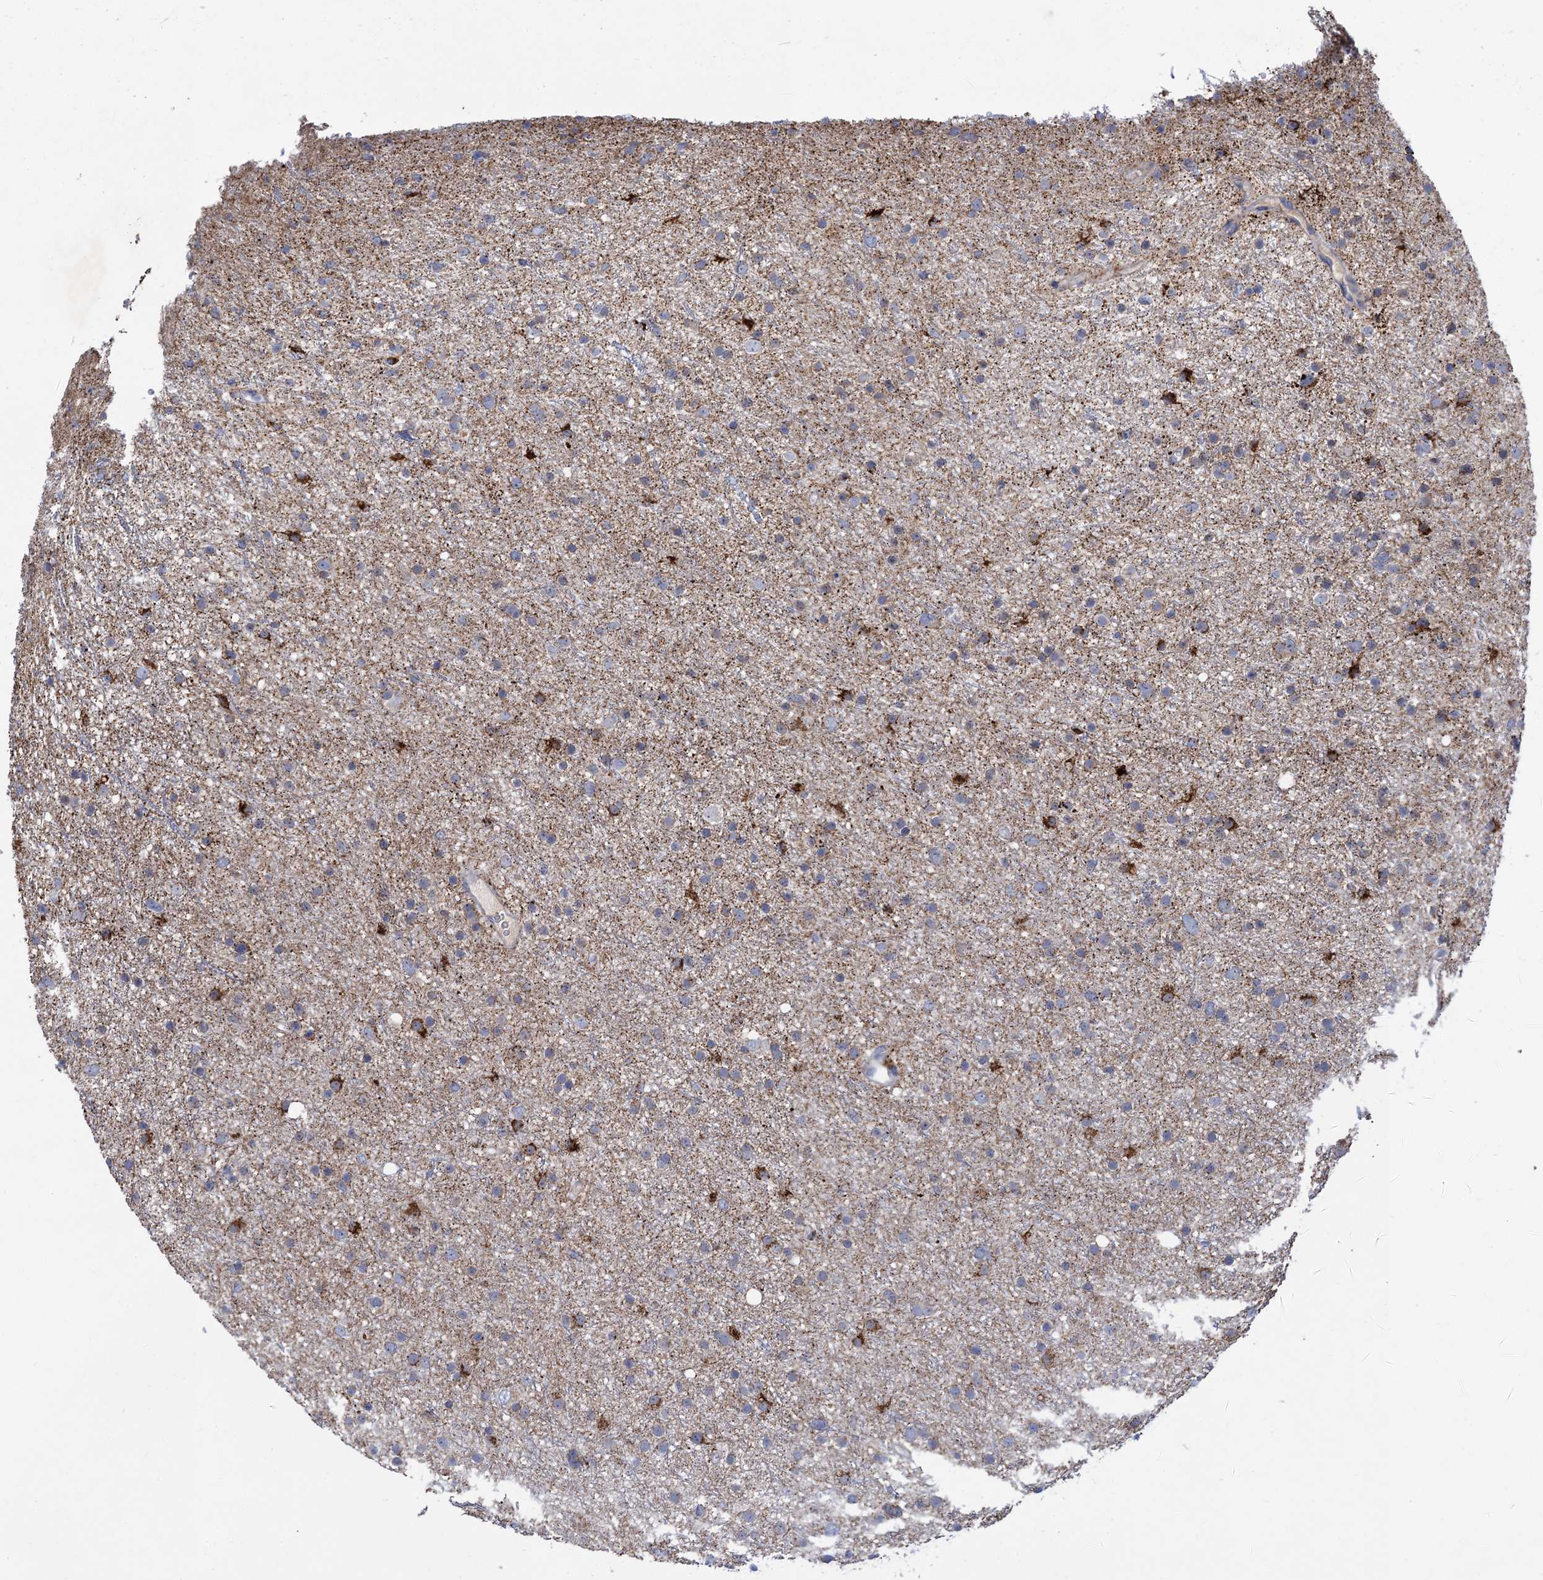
{"staining": {"intensity": "negative", "quantity": "none", "location": "none"}, "tissue": "glioma", "cell_type": "Tumor cells", "image_type": "cancer", "snomed": [{"axis": "morphology", "description": "Glioma, malignant, Low grade"}, {"axis": "topography", "description": "Cerebral cortex"}], "caption": "IHC of human malignant glioma (low-grade) reveals no expression in tumor cells. (Brightfield microscopy of DAB IHC at high magnification).", "gene": "ANKS3", "patient": {"sex": "female", "age": 39}}